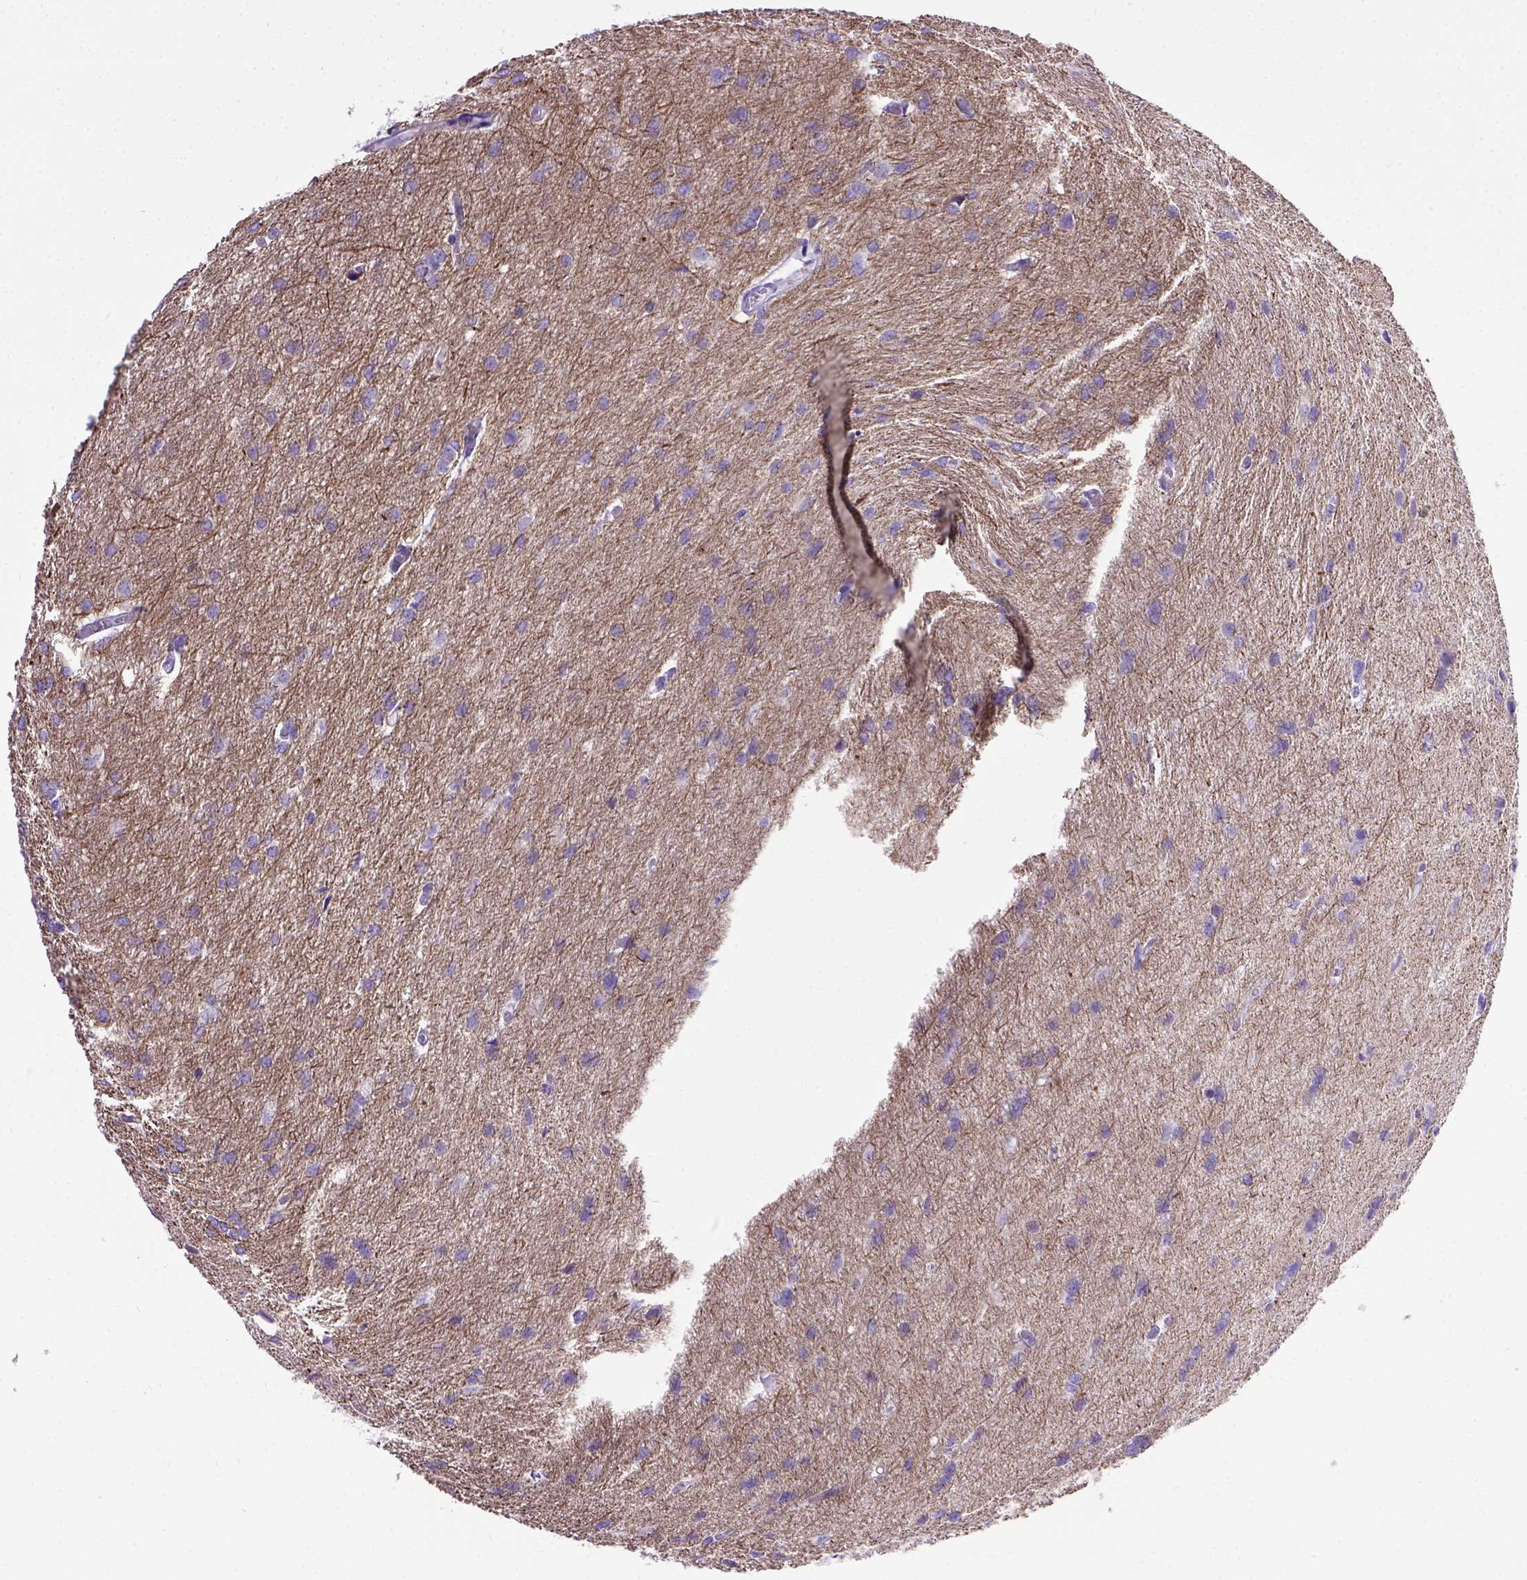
{"staining": {"intensity": "negative", "quantity": "none", "location": "none"}, "tissue": "glioma", "cell_type": "Tumor cells", "image_type": "cancer", "snomed": [{"axis": "morphology", "description": "Glioma, malignant, High grade"}, {"axis": "topography", "description": "Brain"}], "caption": "IHC image of neoplastic tissue: human malignant high-grade glioma stained with DAB (3,3'-diaminobenzidine) exhibits no significant protein positivity in tumor cells. (Immunohistochemistry (ihc), brightfield microscopy, high magnification).", "gene": "ADAM12", "patient": {"sex": "male", "age": 68}}